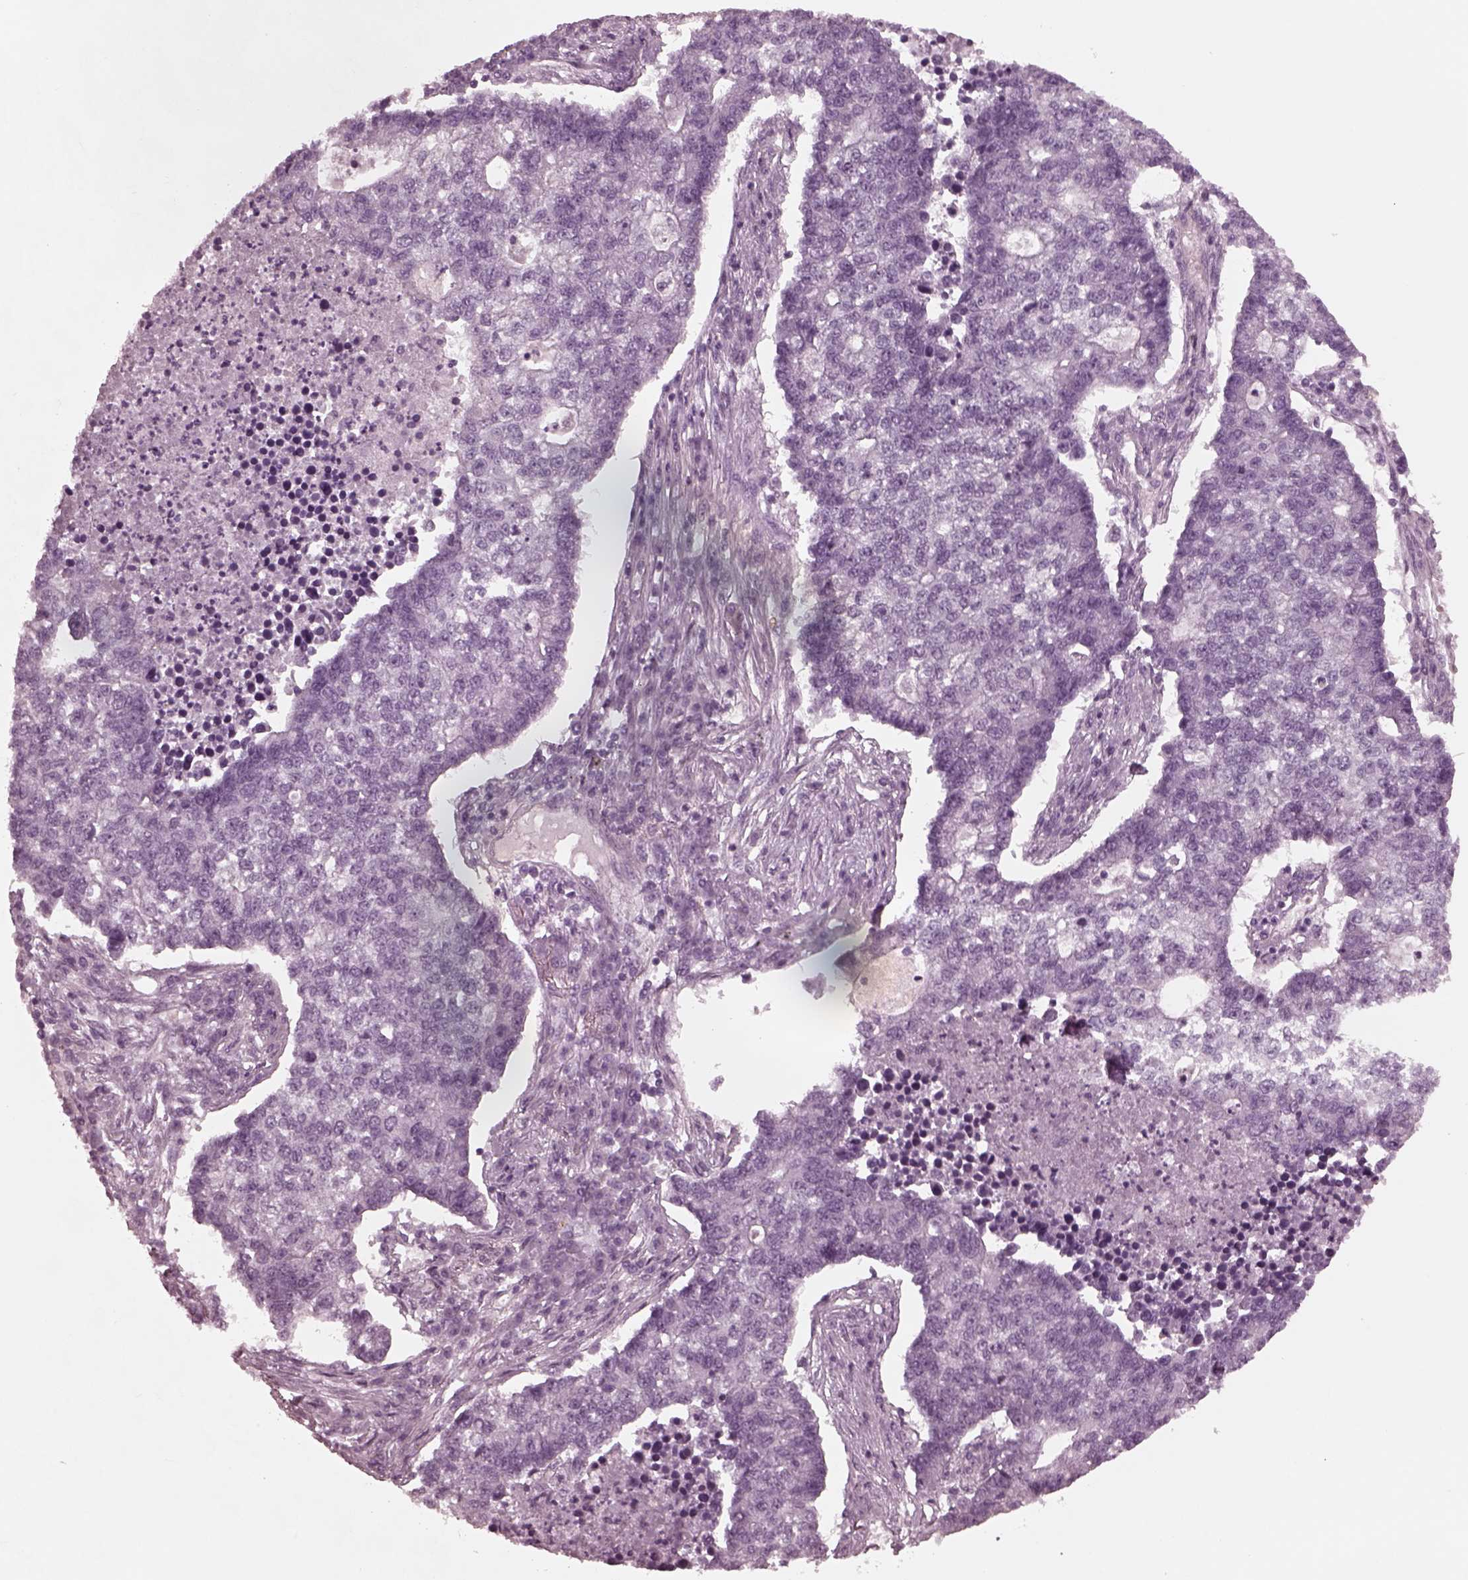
{"staining": {"intensity": "negative", "quantity": "none", "location": "none"}, "tissue": "lung cancer", "cell_type": "Tumor cells", "image_type": "cancer", "snomed": [{"axis": "morphology", "description": "Adenocarcinoma, NOS"}, {"axis": "topography", "description": "Lung"}], "caption": "This is a photomicrograph of immunohistochemistry staining of adenocarcinoma (lung), which shows no staining in tumor cells.", "gene": "KIF6", "patient": {"sex": "male", "age": 57}}